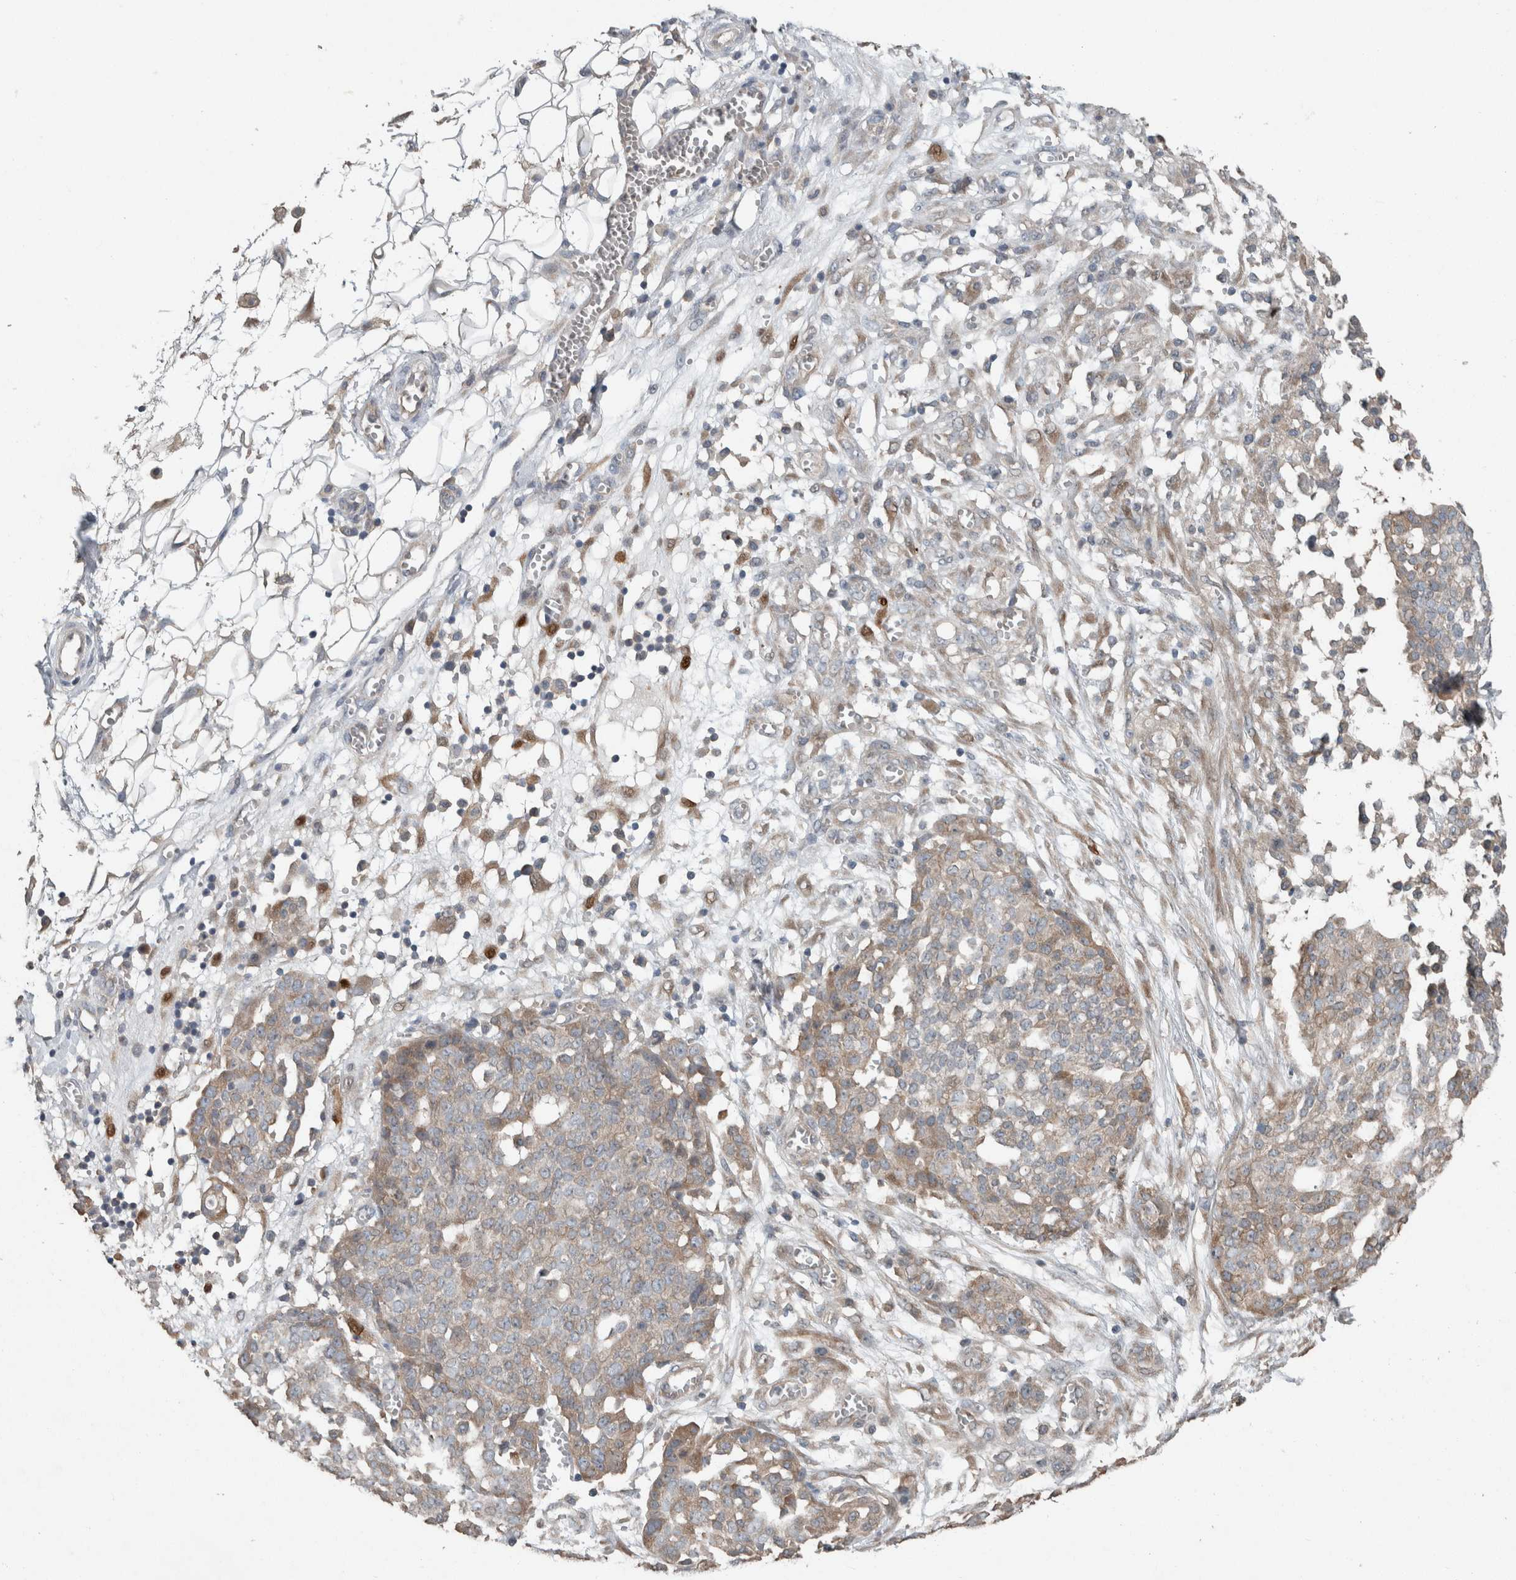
{"staining": {"intensity": "weak", "quantity": "25%-75%", "location": "cytoplasmic/membranous"}, "tissue": "ovarian cancer", "cell_type": "Tumor cells", "image_type": "cancer", "snomed": [{"axis": "morphology", "description": "Cystadenocarcinoma, serous, NOS"}, {"axis": "topography", "description": "Soft tissue"}, {"axis": "topography", "description": "Ovary"}], "caption": "Ovarian cancer tissue displays weak cytoplasmic/membranous expression in approximately 25%-75% of tumor cells, visualized by immunohistochemistry.", "gene": "KNTC1", "patient": {"sex": "female", "age": 57}}